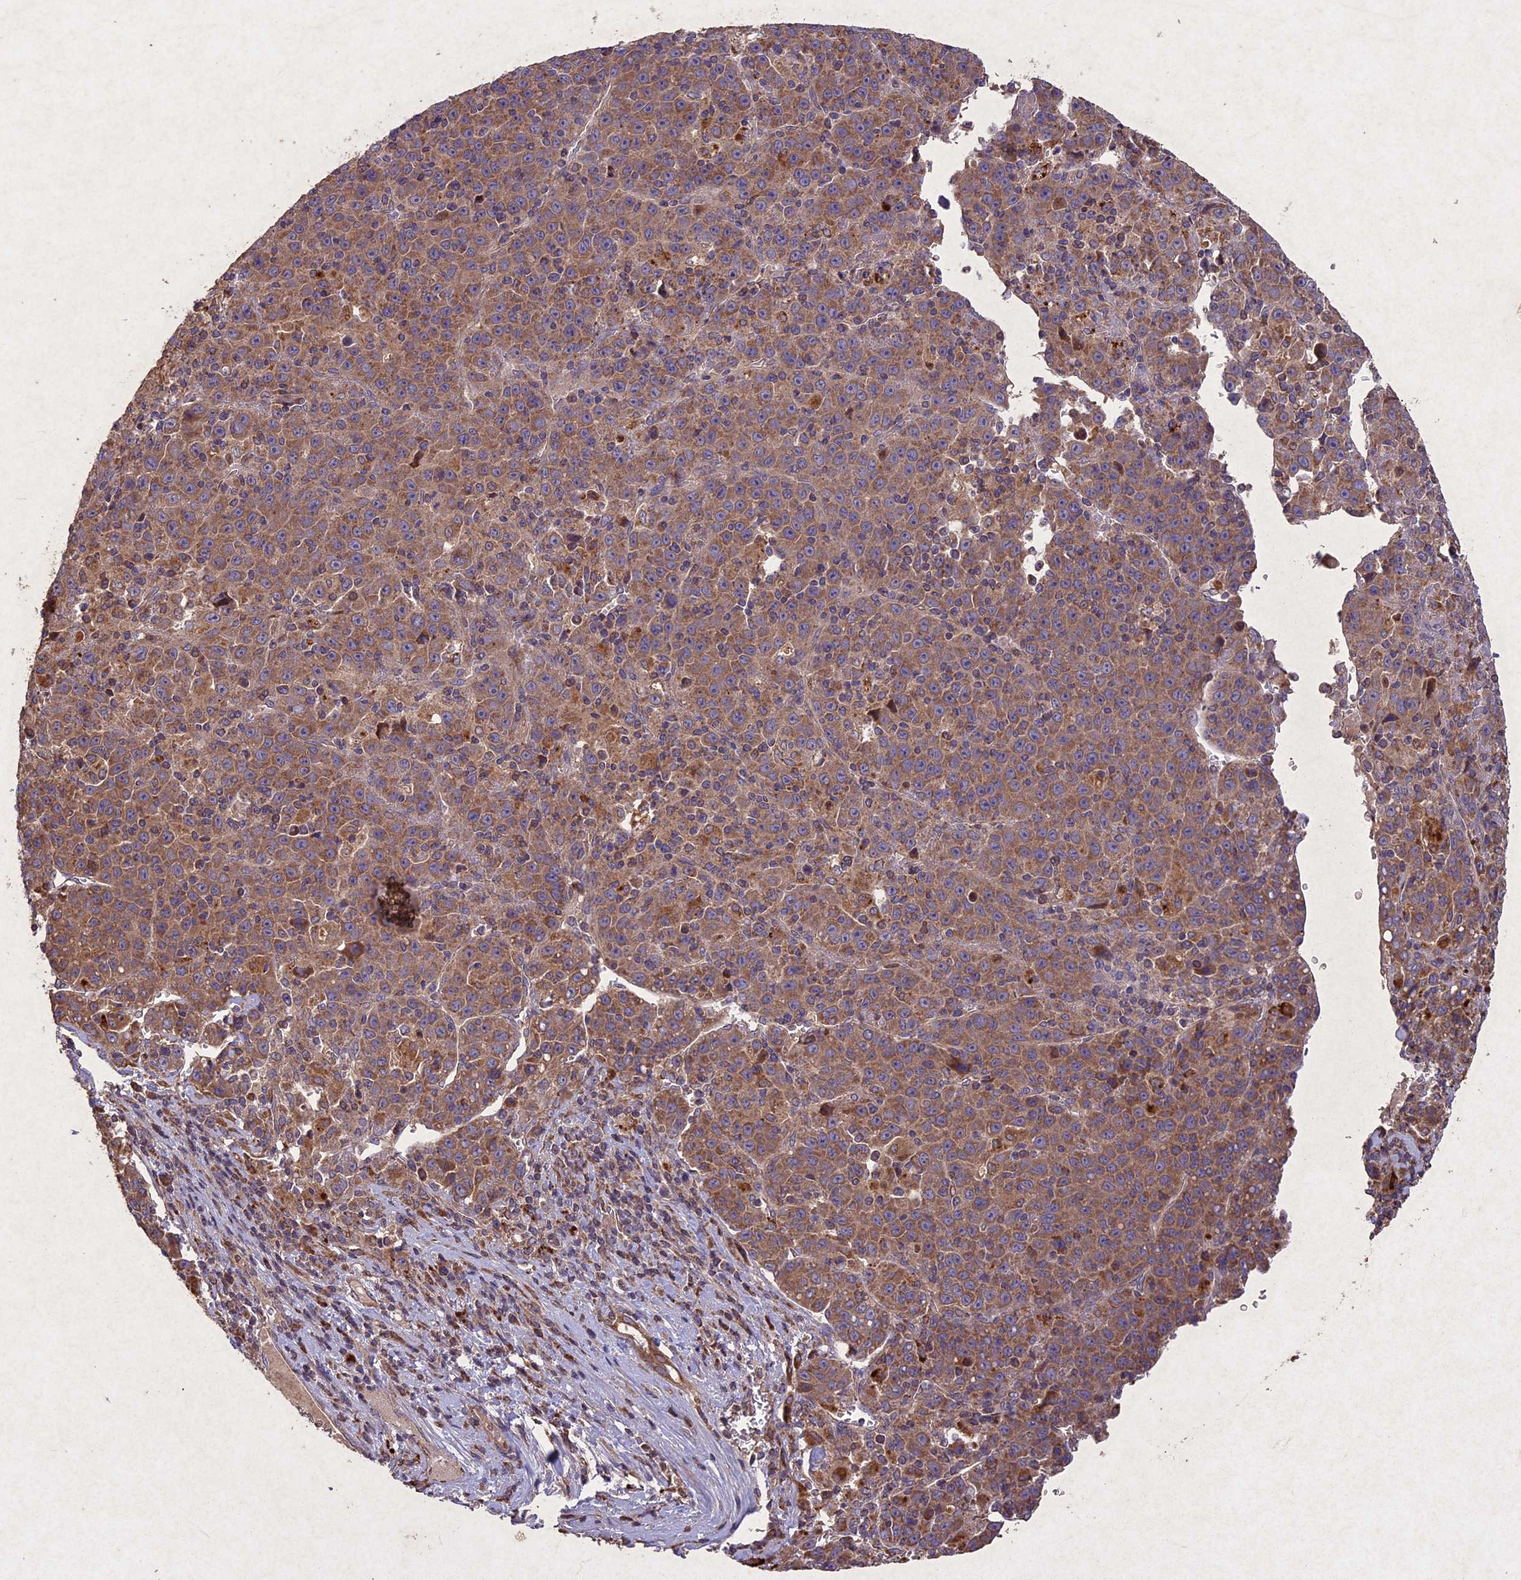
{"staining": {"intensity": "moderate", "quantity": ">75%", "location": "cytoplasmic/membranous"}, "tissue": "liver cancer", "cell_type": "Tumor cells", "image_type": "cancer", "snomed": [{"axis": "morphology", "description": "Carcinoma, Hepatocellular, NOS"}, {"axis": "topography", "description": "Liver"}], "caption": "Immunohistochemical staining of human hepatocellular carcinoma (liver) displays medium levels of moderate cytoplasmic/membranous staining in about >75% of tumor cells.", "gene": "CIAO2B", "patient": {"sex": "female", "age": 53}}